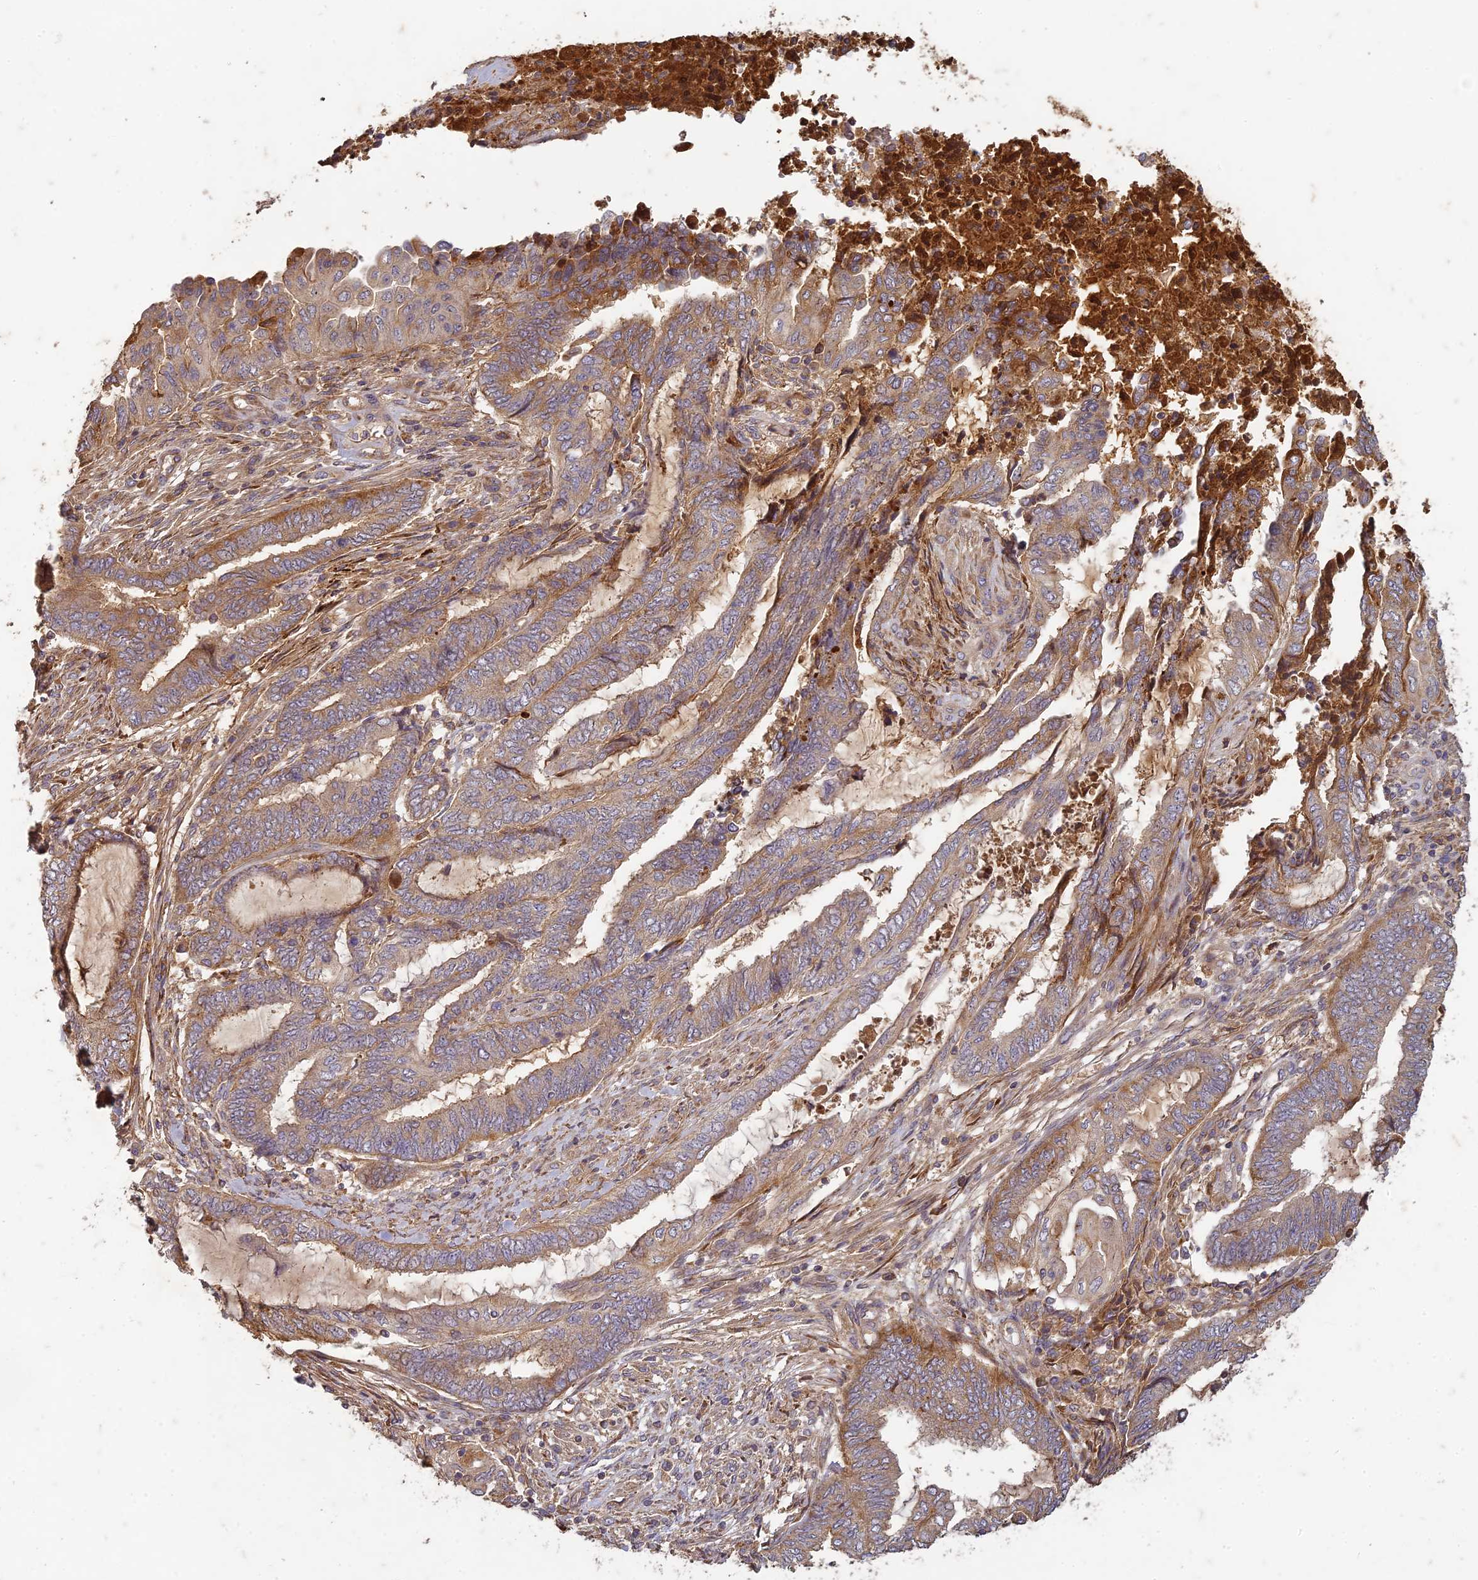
{"staining": {"intensity": "moderate", "quantity": ">75%", "location": "cytoplasmic/membranous"}, "tissue": "endometrial cancer", "cell_type": "Tumor cells", "image_type": "cancer", "snomed": [{"axis": "morphology", "description": "Adenocarcinoma, NOS"}, {"axis": "topography", "description": "Uterus"}, {"axis": "topography", "description": "Endometrium"}], "caption": "Approximately >75% of tumor cells in human endometrial cancer (adenocarcinoma) demonstrate moderate cytoplasmic/membranous protein positivity as visualized by brown immunohistochemical staining.", "gene": "TCF25", "patient": {"sex": "female", "age": 70}}